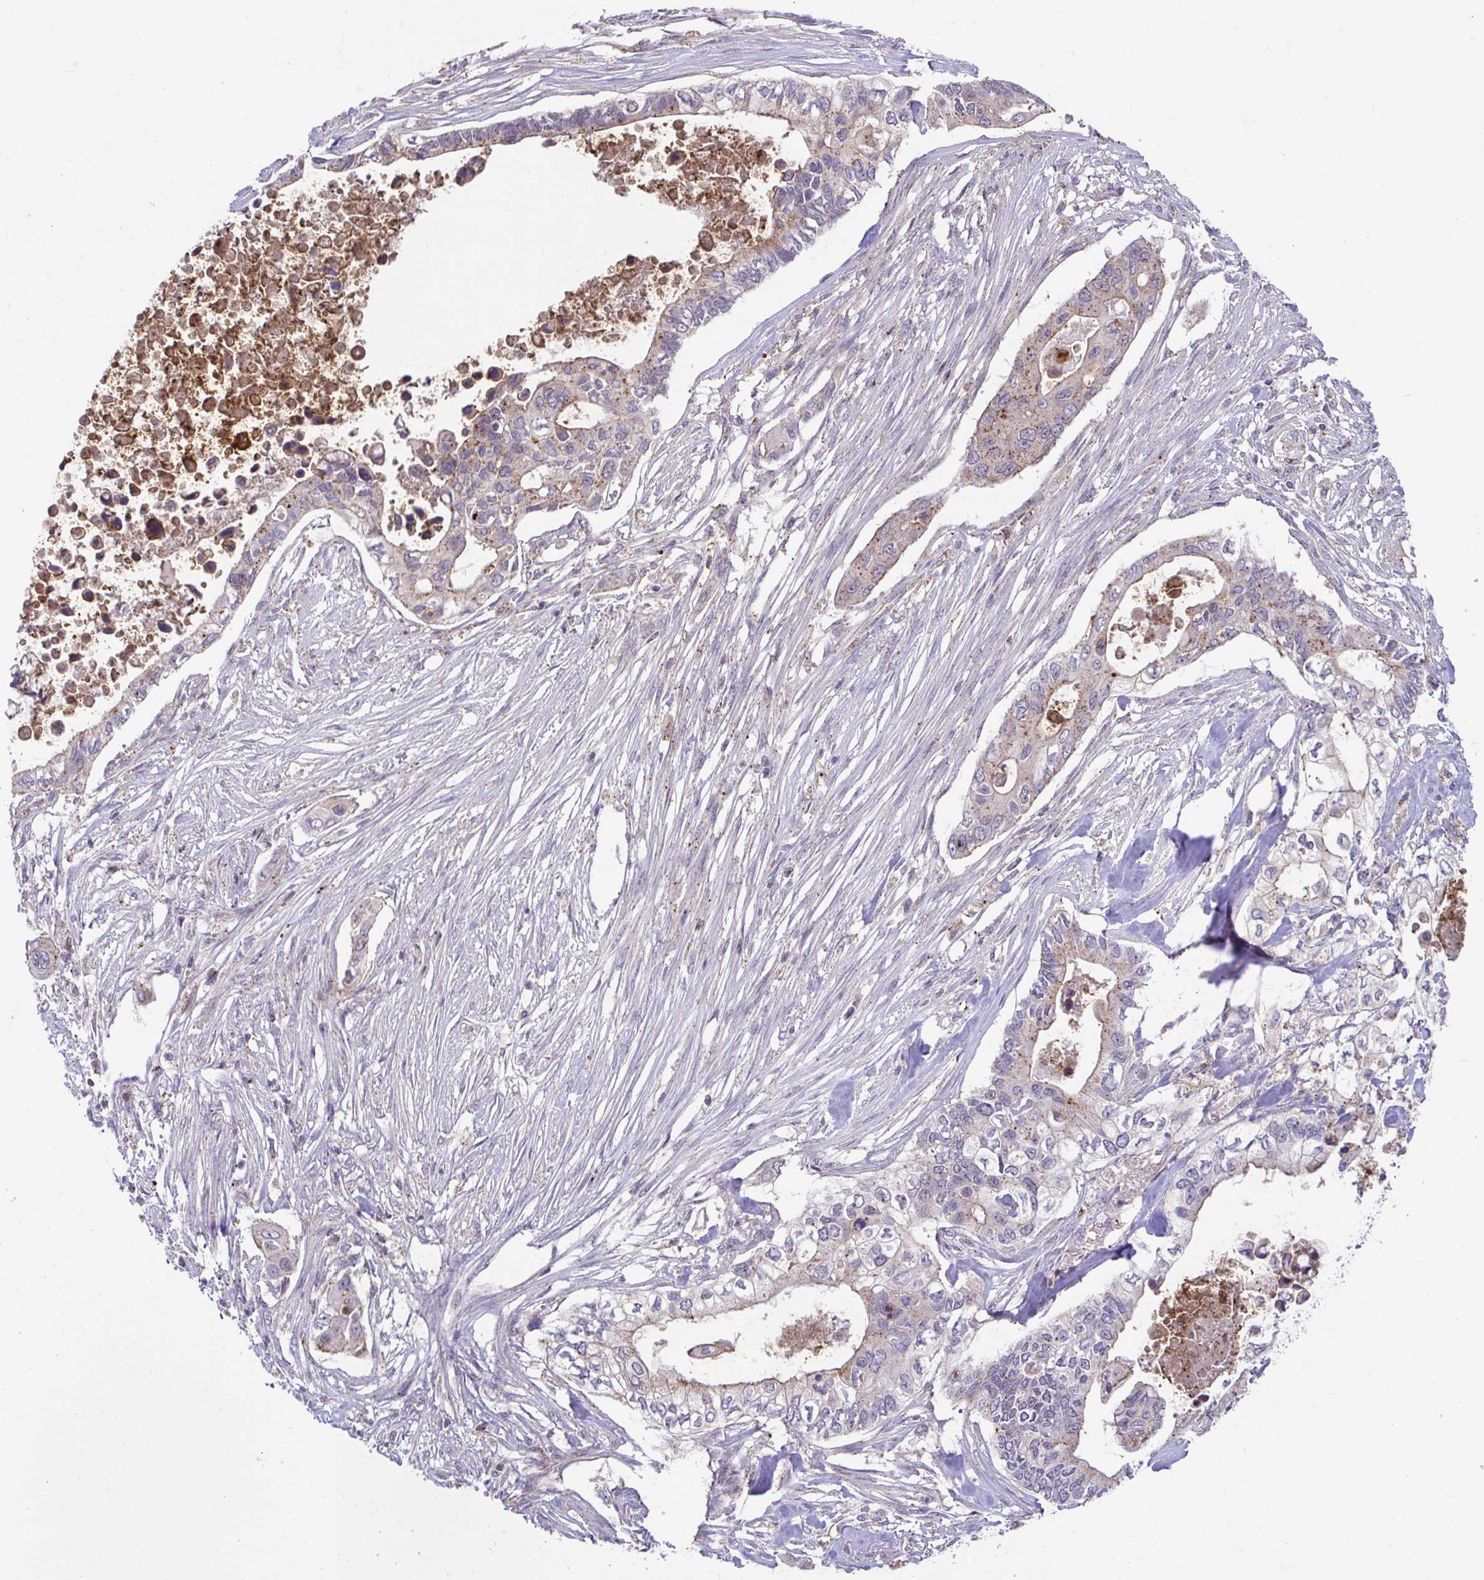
{"staining": {"intensity": "moderate", "quantity": "25%-75%", "location": "cytoplasmic/membranous"}, "tissue": "pancreatic cancer", "cell_type": "Tumor cells", "image_type": "cancer", "snomed": [{"axis": "morphology", "description": "Adenocarcinoma, NOS"}, {"axis": "topography", "description": "Pancreas"}], "caption": "Protein analysis of pancreatic cancer (adenocarcinoma) tissue reveals moderate cytoplasmic/membranous staining in about 25%-75% of tumor cells.", "gene": "IST1", "patient": {"sex": "female", "age": 63}}